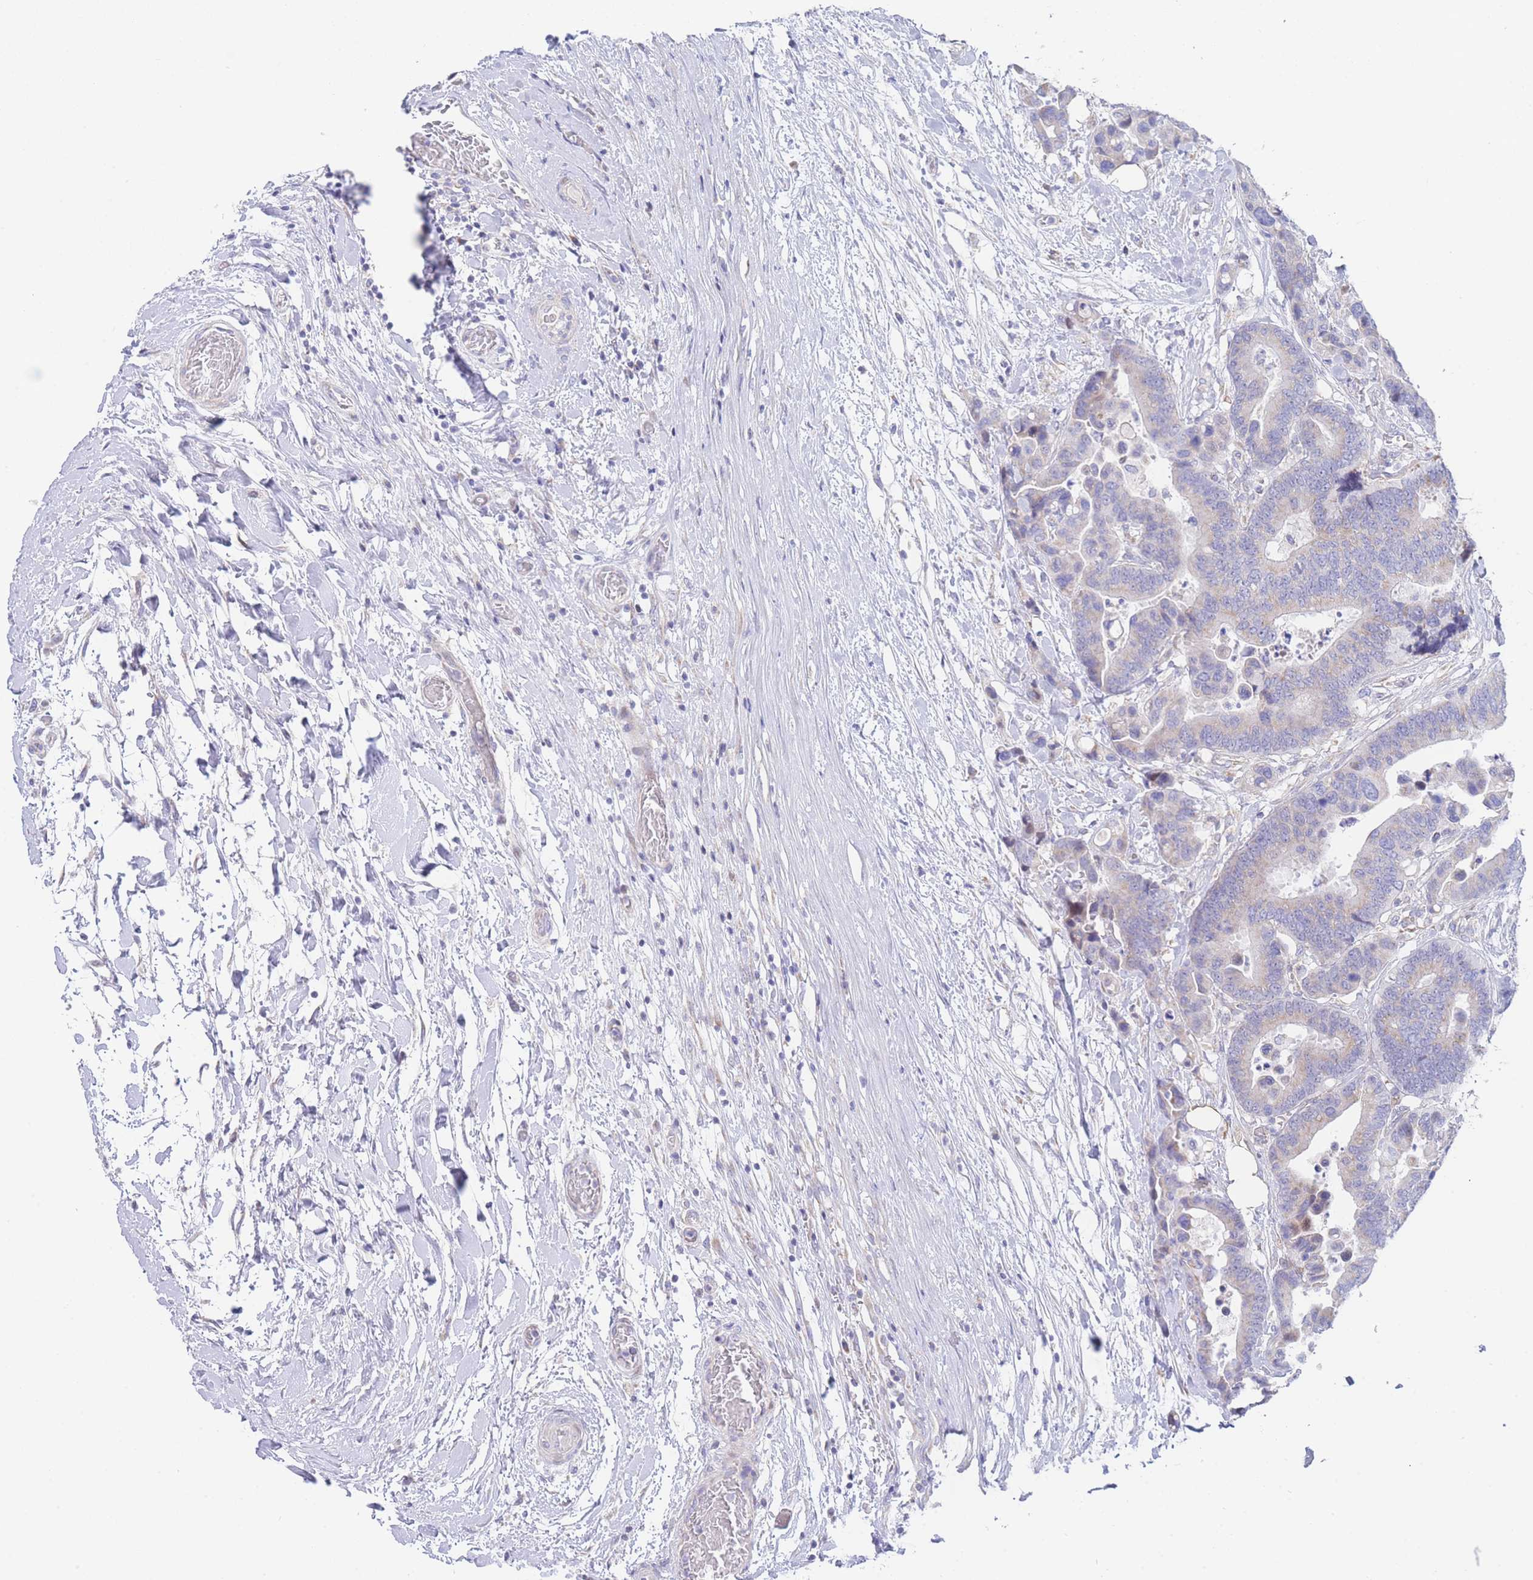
{"staining": {"intensity": "negative", "quantity": "none", "location": "none"}, "tissue": "colorectal cancer", "cell_type": "Tumor cells", "image_type": "cancer", "snomed": [{"axis": "morphology", "description": "Adenocarcinoma, NOS"}, {"axis": "topography", "description": "Colon"}], "caption": "High power microscopy histopathology image of an immunohistochemistry (IHC) photomicrograph of adenocarcinoma (colorectal), revealing no significant staining in tumor cells.", "gene": "GPAM", "patient": {"sex": "male", "age": 82}}